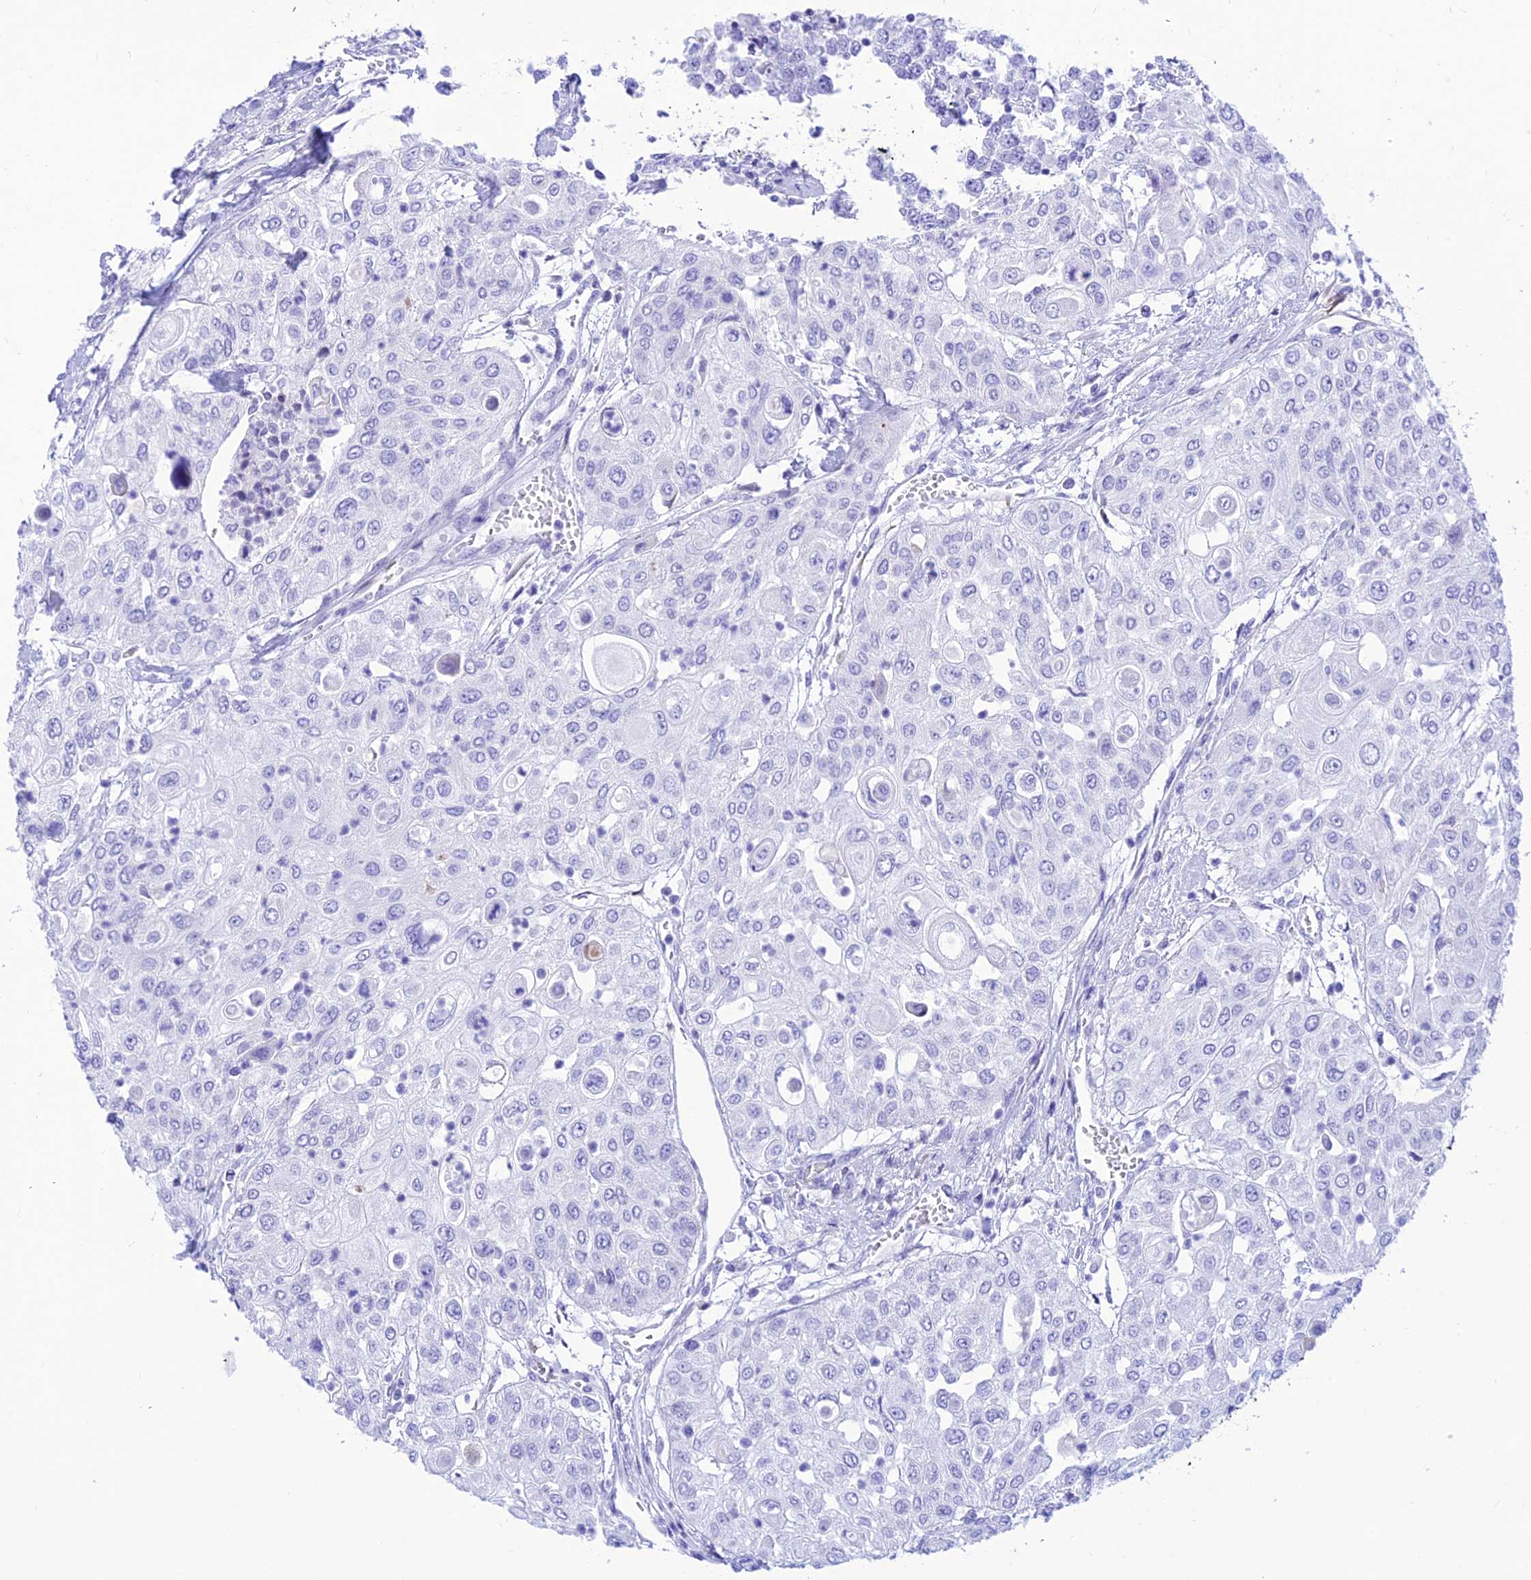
{"staining": {"intensity": "negative", "quantity": "none", "location": "none"}, "tissue": "urothelial cancer", "cell_type": "Tumor cells", "image_type": "cancer", "snomed": [{"axis": "morphology", "description": "Urothelial carcinoma, High grade"}, {"axis": "topography", "description": "Urinary bladder"}], "caption": "Urothelial cancer was stained to show a protein in brown. There is no significant expression in tumor cells.", "gene": "PRNP", "patient": {"sex": "female", "age": 79}}